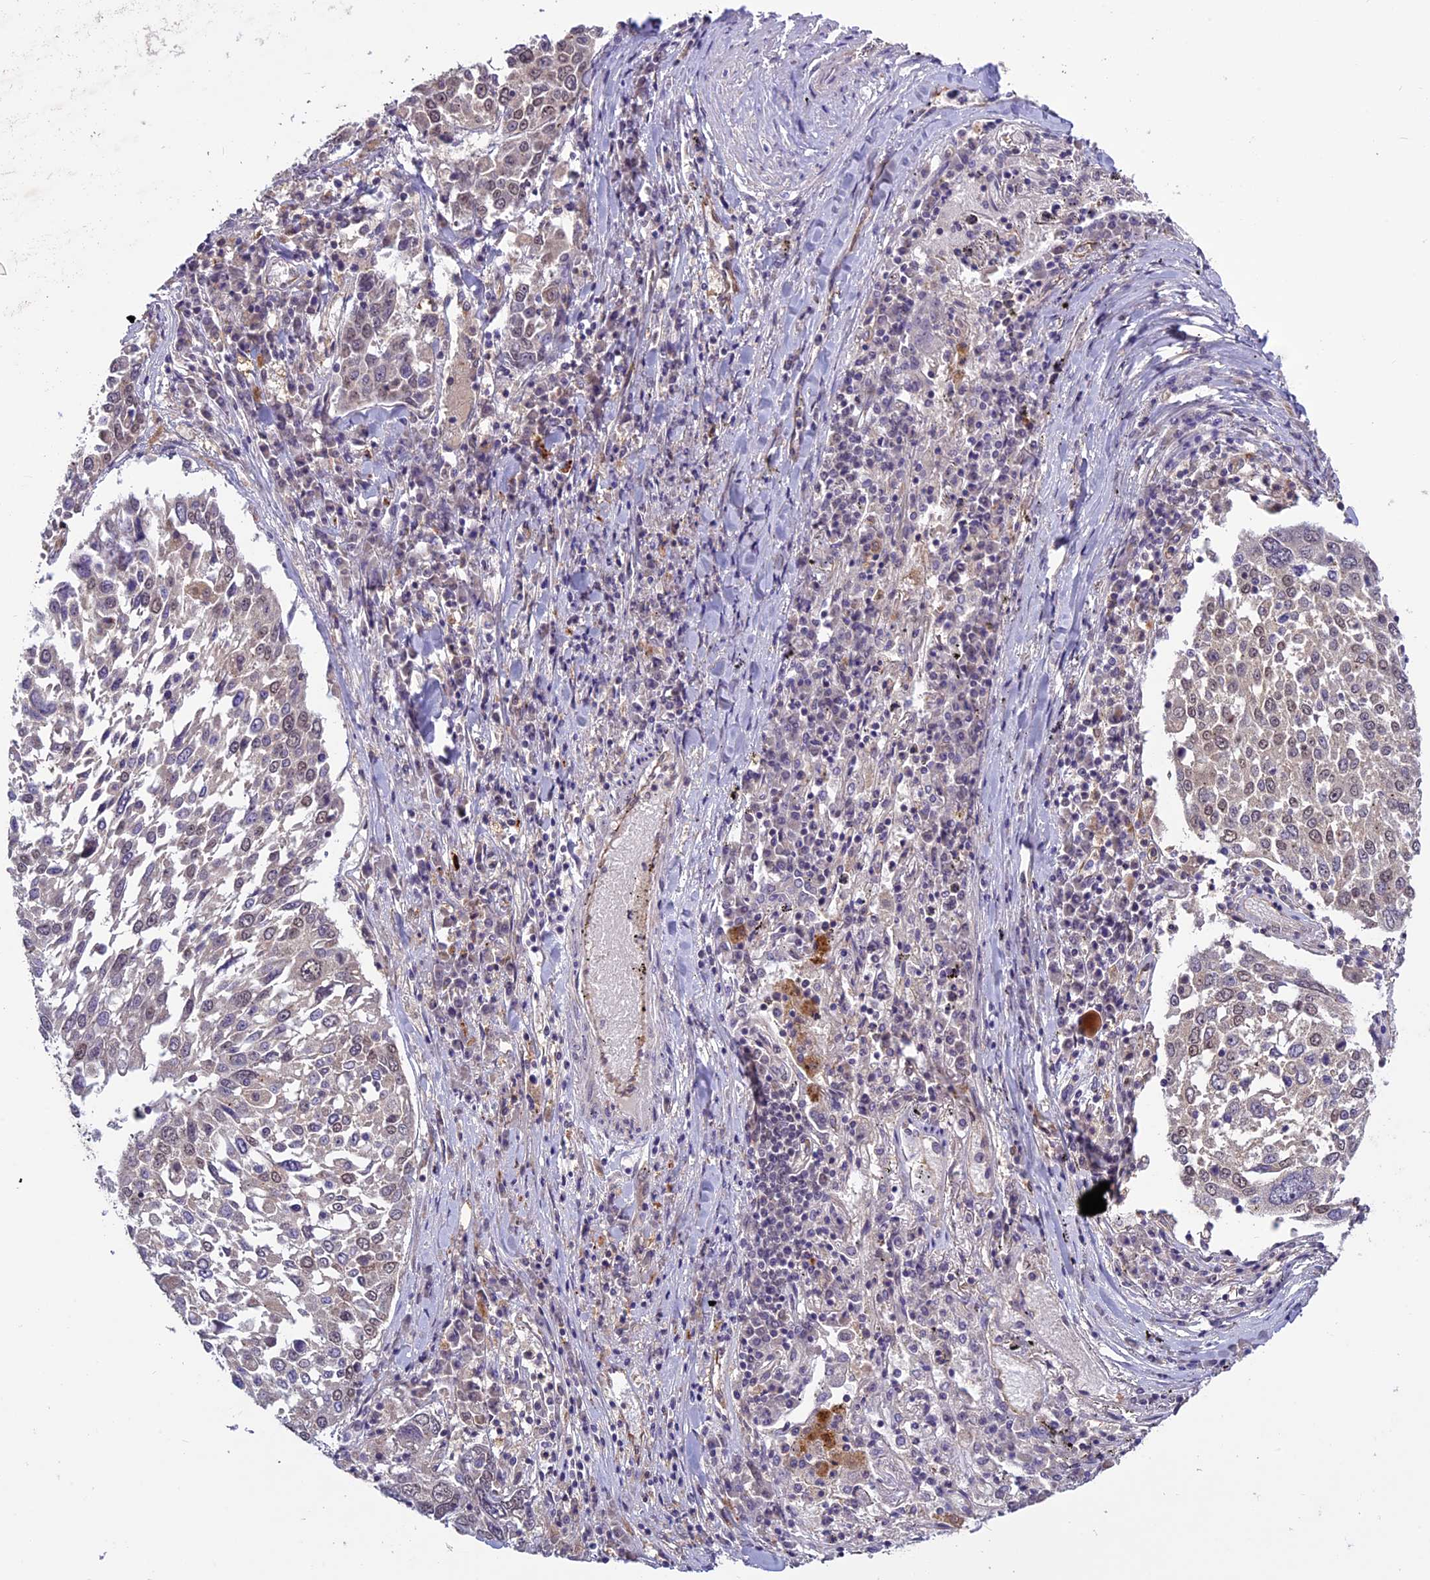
{"staining": {"intensity": "weak", "quantity": "<25%", "location": "nuclear"}, "tissue": "lung cancer", "cell_type": "Tumor cells", "image_type": "cancer", "snomed": [{"axis": "morphology", "description": "Squamous cell carcinoma, NOS"}, {"axis": "topography", "description": "Lung"}], "caption": "Immunohistochemistry of human squamous cell carcinoma (lung) exhibits no expression in tumor cells.", "gene": "C3orf70", "patient": {"sex": "male", "age": 65}}